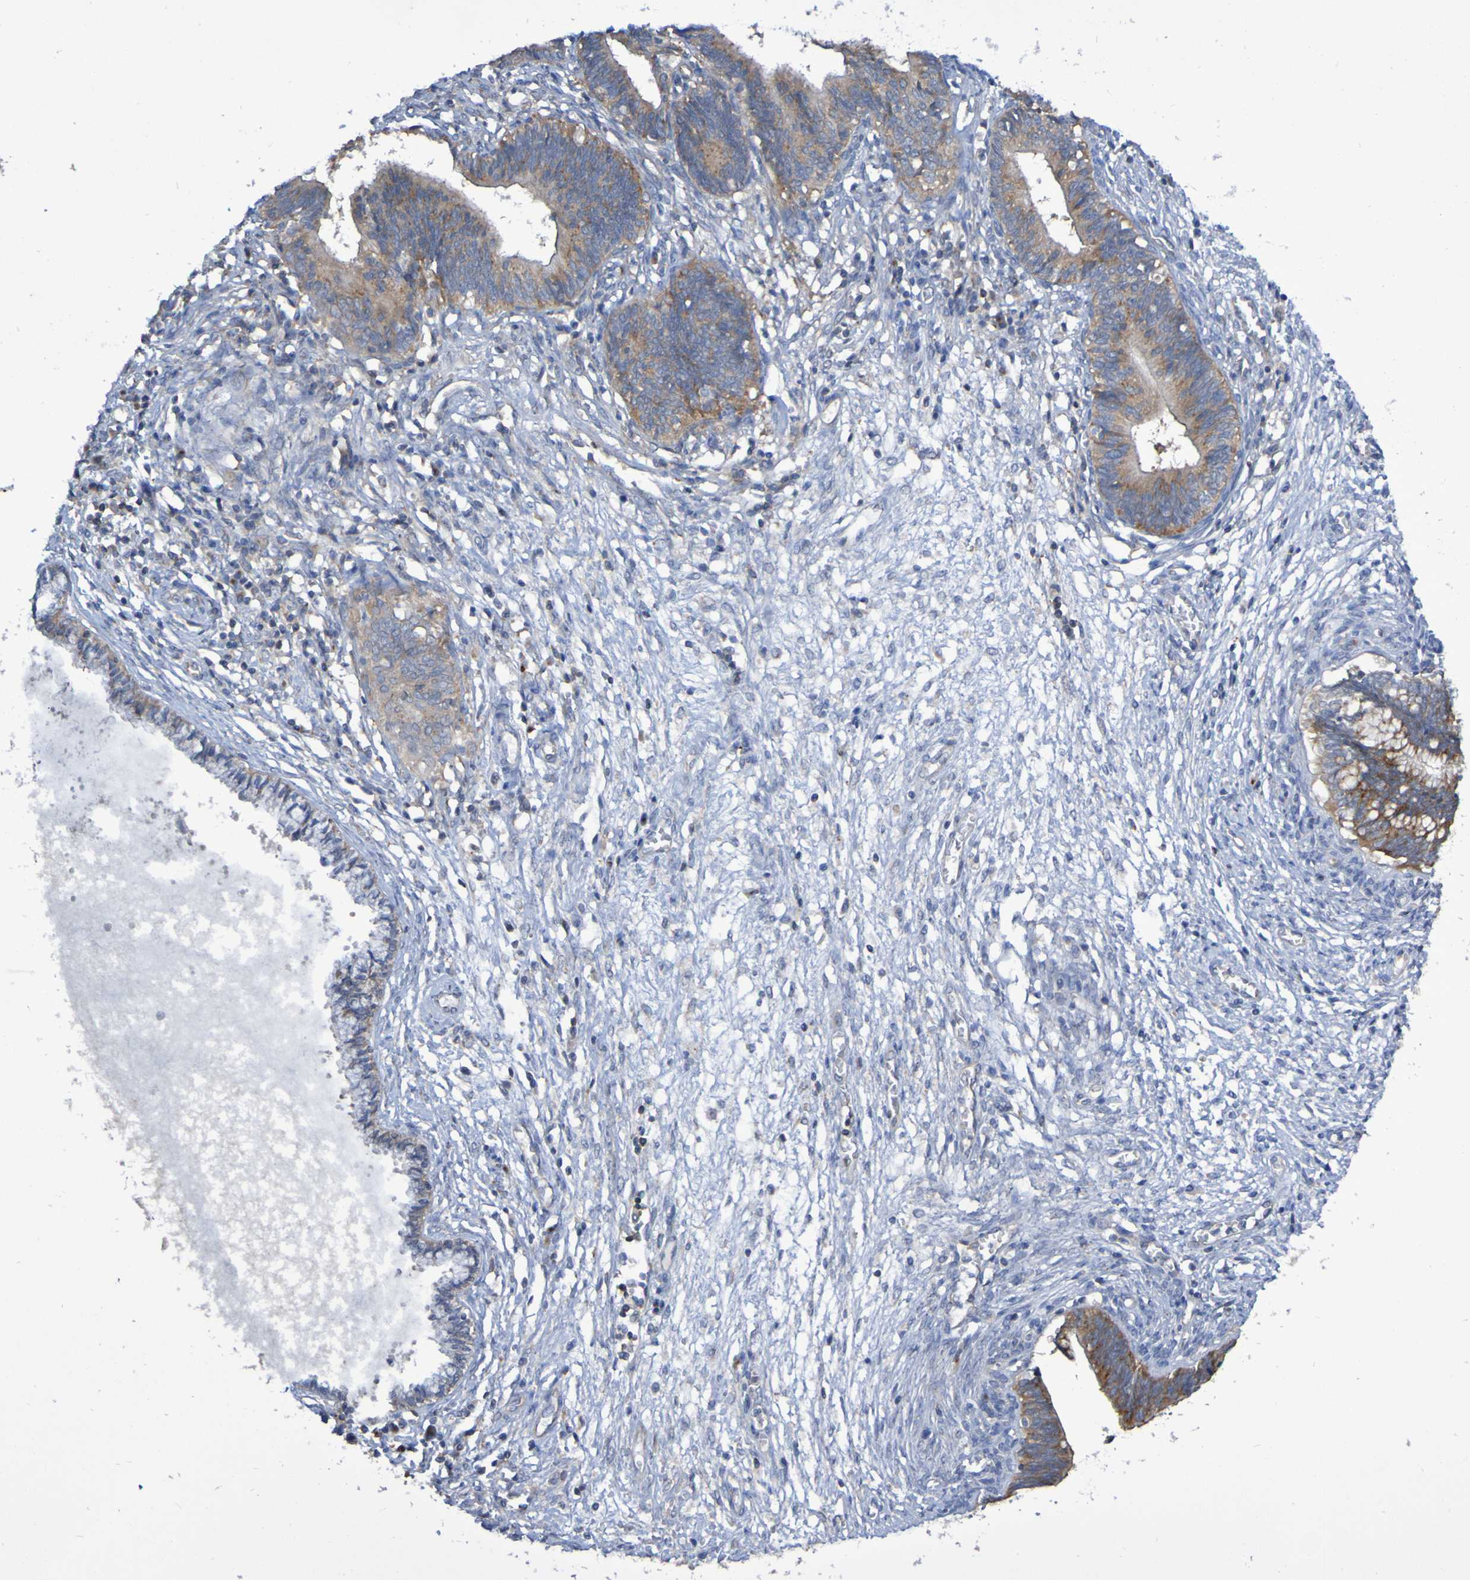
{"staining": {"intensity": "moderate", "quantity": ">75%", "location": "cytoplasmic/membranous"}, "tissue": "cervical cancer", "cell_type": "Tumor cells", "image_type": "cancer", "snomed": [{"axis": "morphology", "description": "Adenocarcinoma, NOS"}, {"axis": "topography", "description": "Cervix"}], "caption": "Immunohistochemical staining of cervical cancer (adenocarcinoma) reveals medium levels of moderate cytoplasmic/membranous positivity in approximately >75% of tumor cells.", "gene": "LMBRD2", "patient": {"sex": "female", "age": 44}}